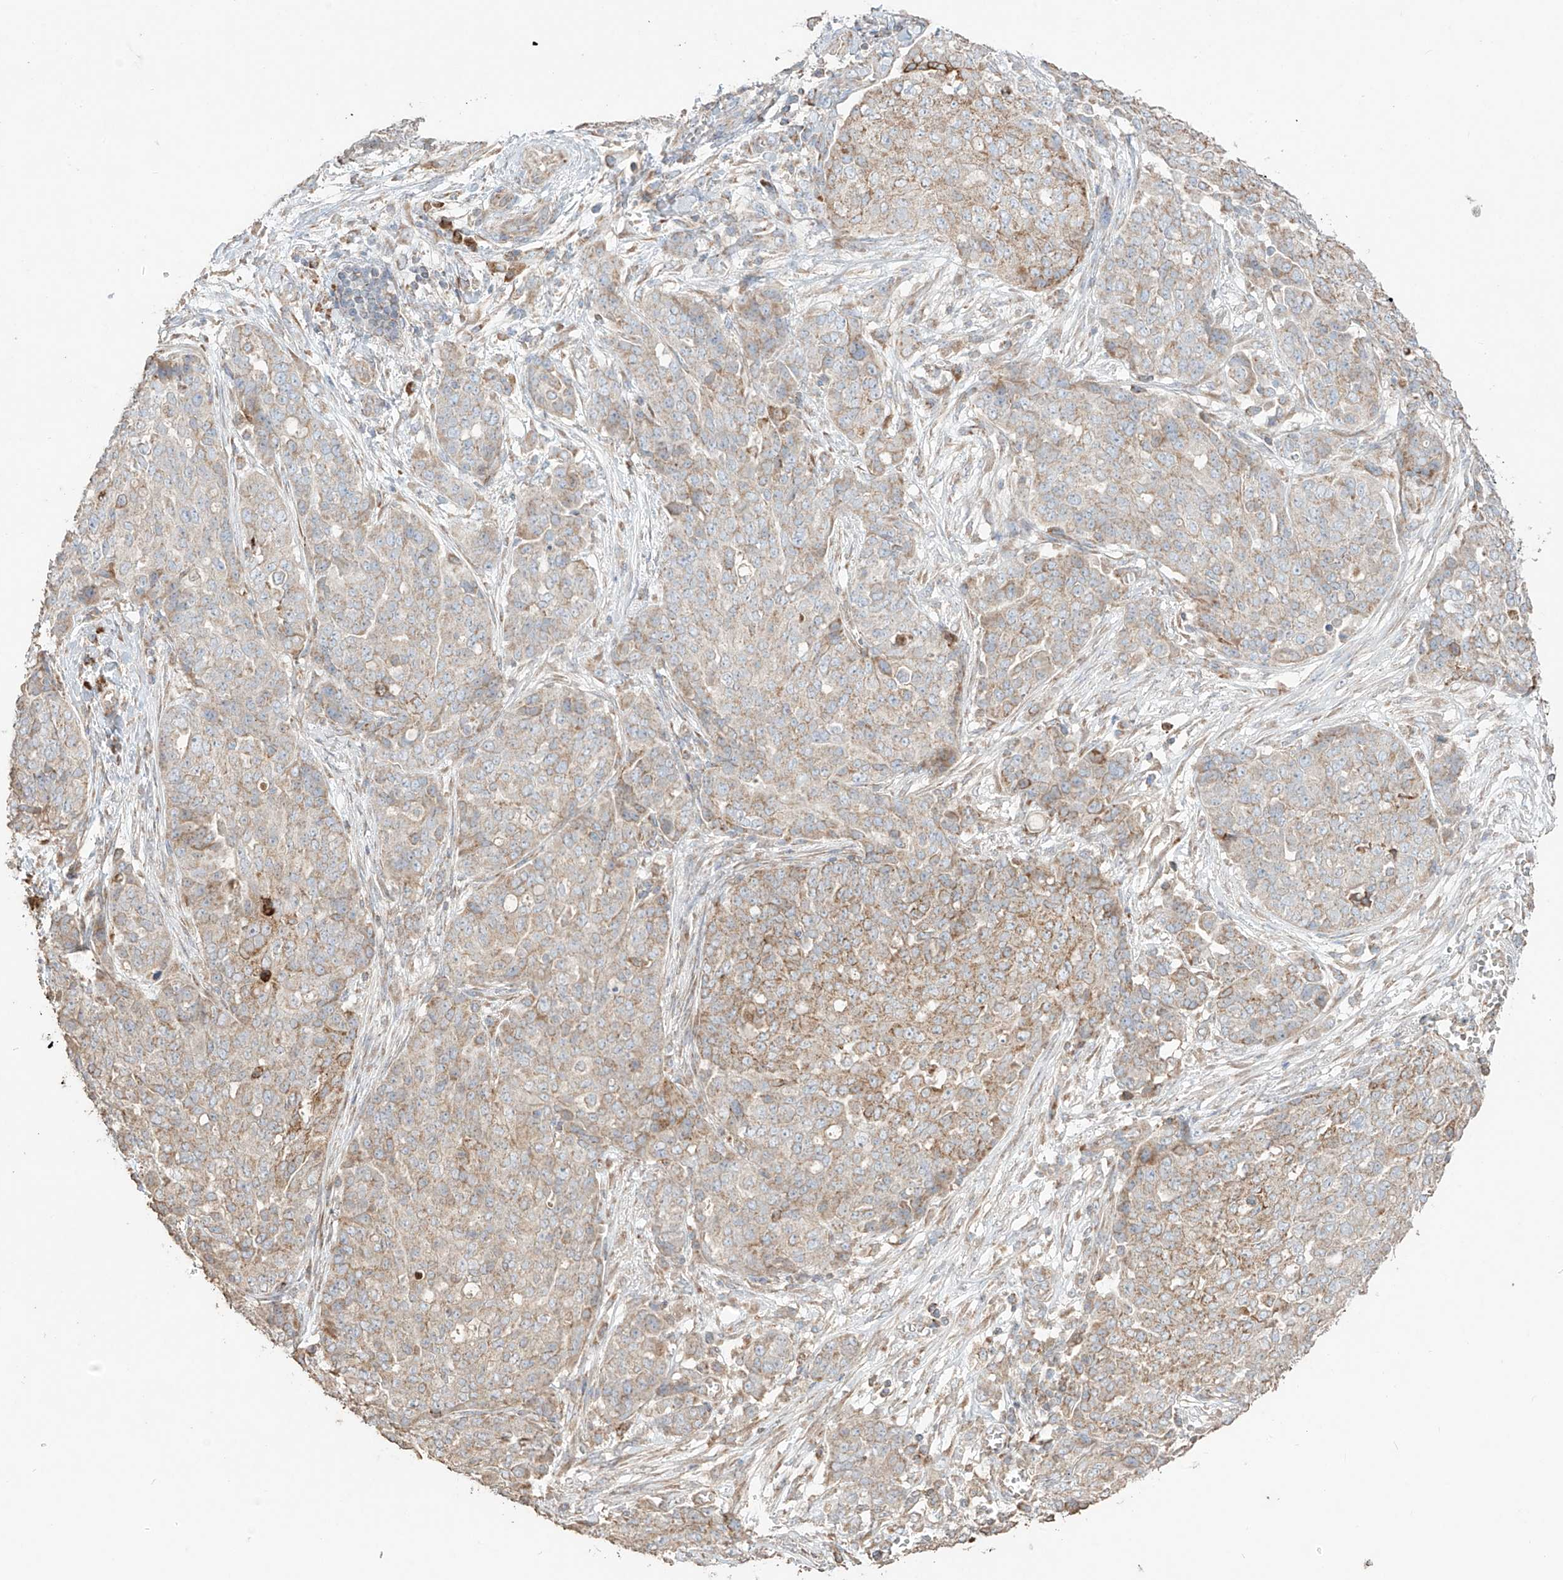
{"staining": {"intensity": "weak", "quantity": ">75%", "location": "cytoplasmic/membranous"}, "tissue": "ovarian cancer", "cell_type": "Tumor cells", "image_type": "cancer", "snomed": [{"axis": "morphology", "description": "Cystadenocarcinoma, serous, NOS"}, {"axis": "topography", "description": "Soft tissue"}, {"axis": "topography", "description": "Ovary"}], "caption": "Immunohistochemistry (IHC) of ovarian serous cystadenocarcinoma reveals low levels of weak cytoplasmic/membranous staining in about >75% of tumor cells.", "gene": "COLGALT2", "patient": {"sex": "female", "age": 57}}